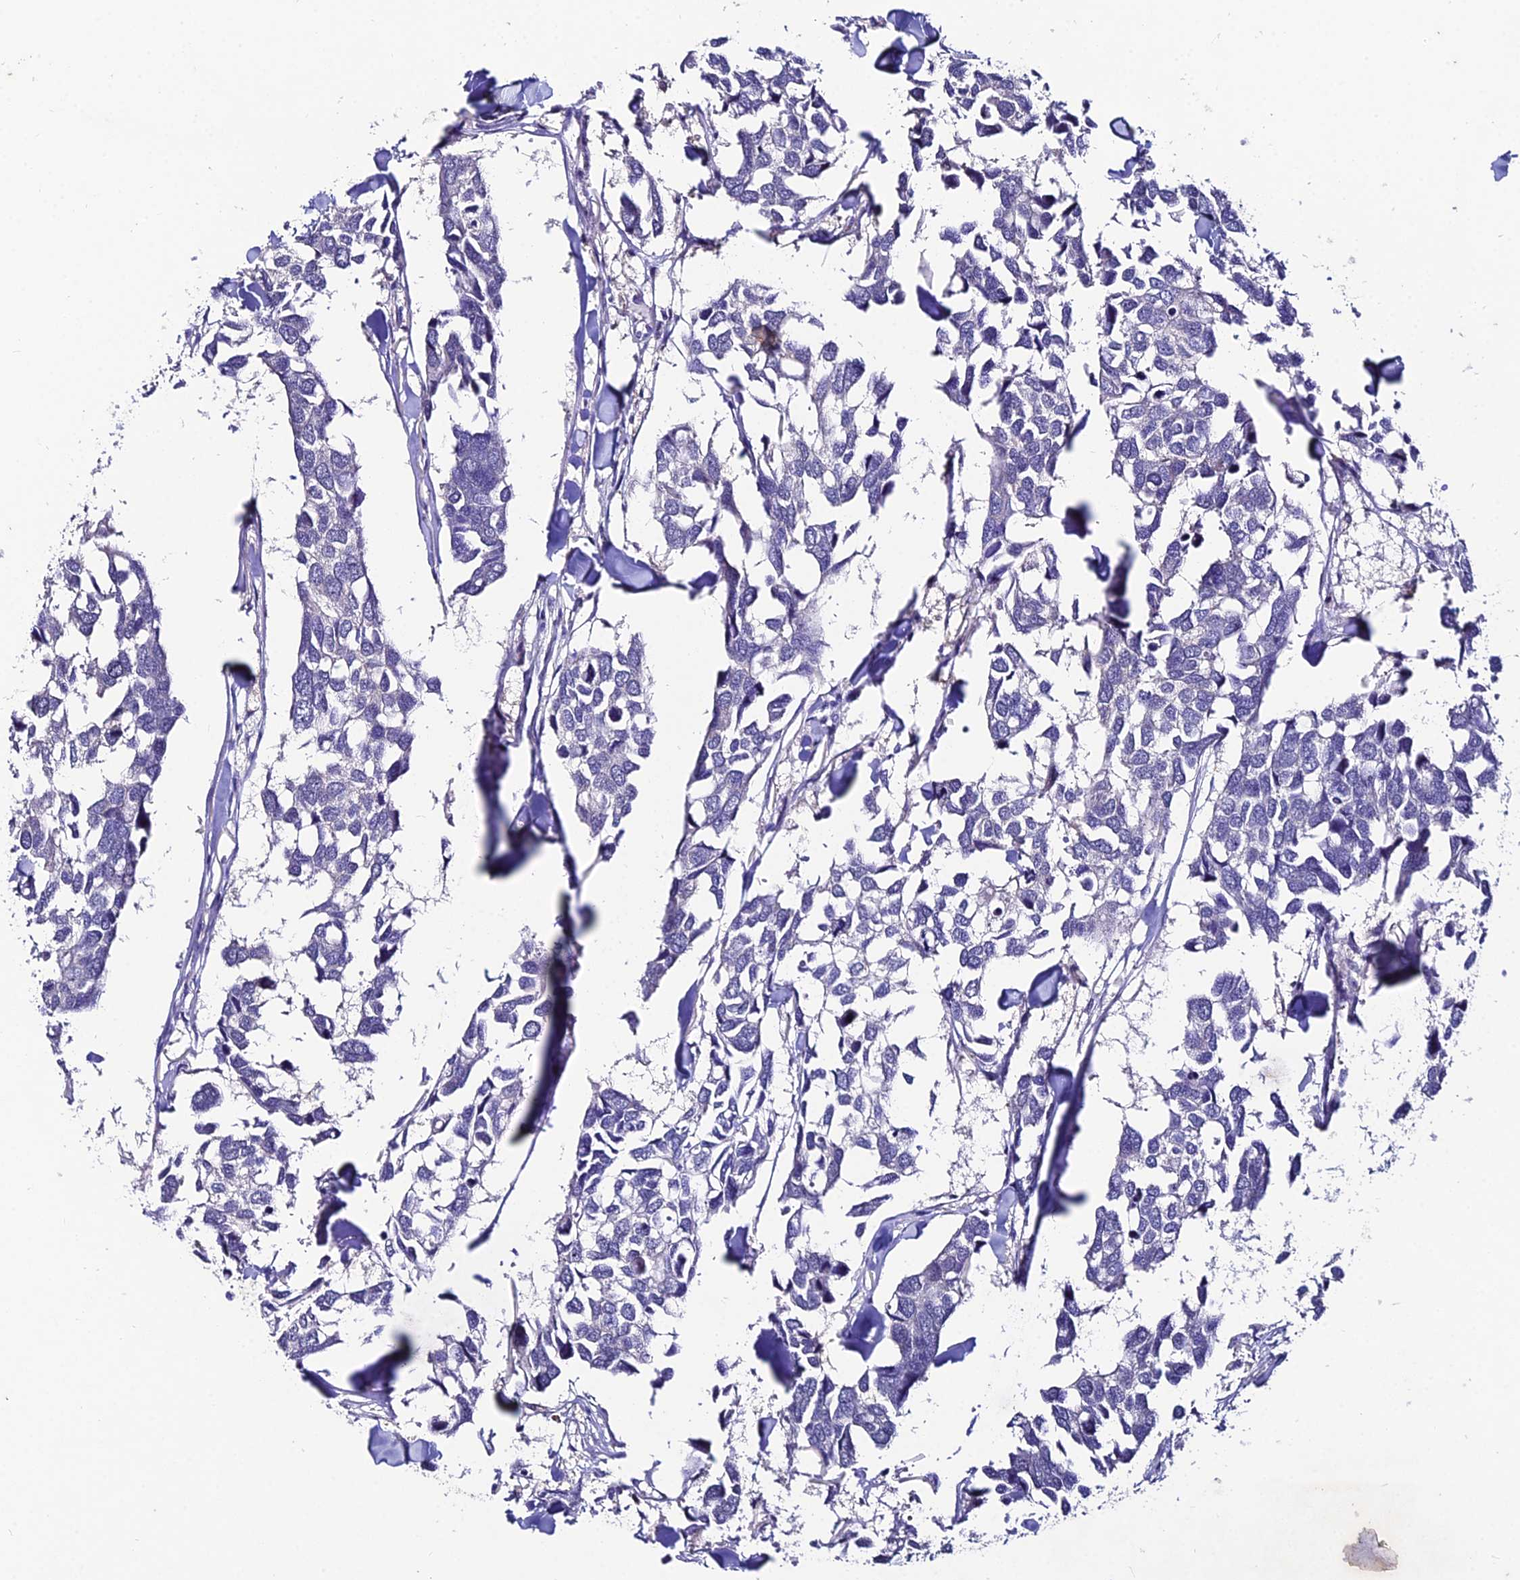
{"staining": {"intensity": "negative", "quantity": "none", "location": "none"}, "tissue": "breast cancer", "cell_type": "Tumor cells", "image_type": "cancer", "snomed": [{"axis": "morphology", "description": "Duct carcinoma"}, {"axis": "topography", "description": "Breast"}], "caption": "Immunohistochemistry (IHC) histopathology image of neoplastic tissue: human breast cancer stained with DAB reveals no significant protein expression in tumor cells.", "gene": "LGALS7", "patient": {"sex": "female", "age": 83}}